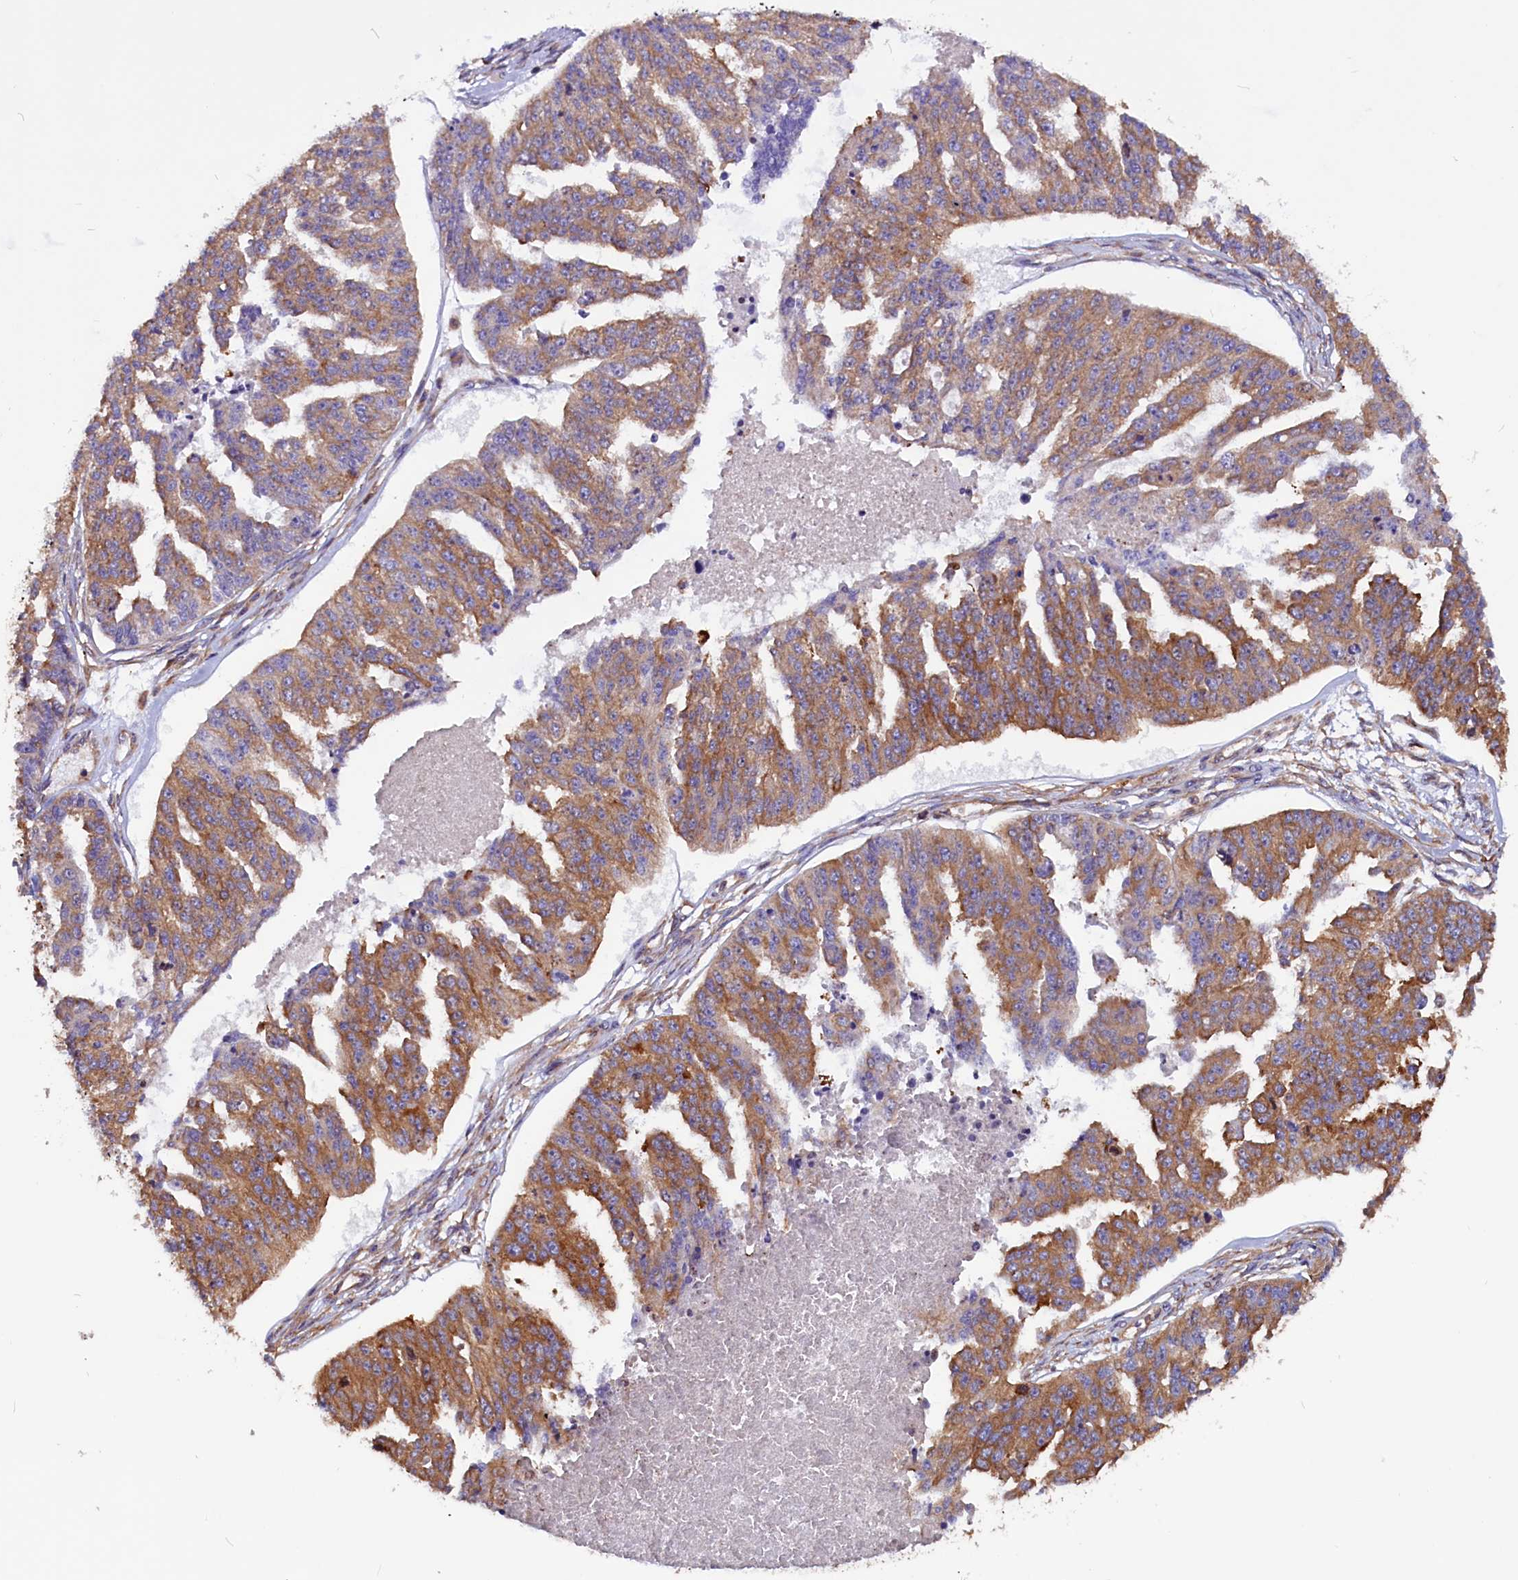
{"staining": {"intensity": "moderate", "quantity": ">75%", "location": "cytoplasmic/membranous"}, "tissue": "ovarian cancer", "cell_type": "Tumor cells", "image_type": "cancer", "snomed": [{"axis": "morphology", "description": "Cystadenocarcinoma, serous, NOS"}, {"axis": "topography", "description": "Ovary"}], "caption": "The photomicrograph demonstrates staining of serous cystadenocarcinoma (ovarian), revealing moderate cytoplasmic/membranous protein staining (brown color) within tumor cells.", "gene": "EIF3G", "patient": {"sex": "female", "age": 58}}